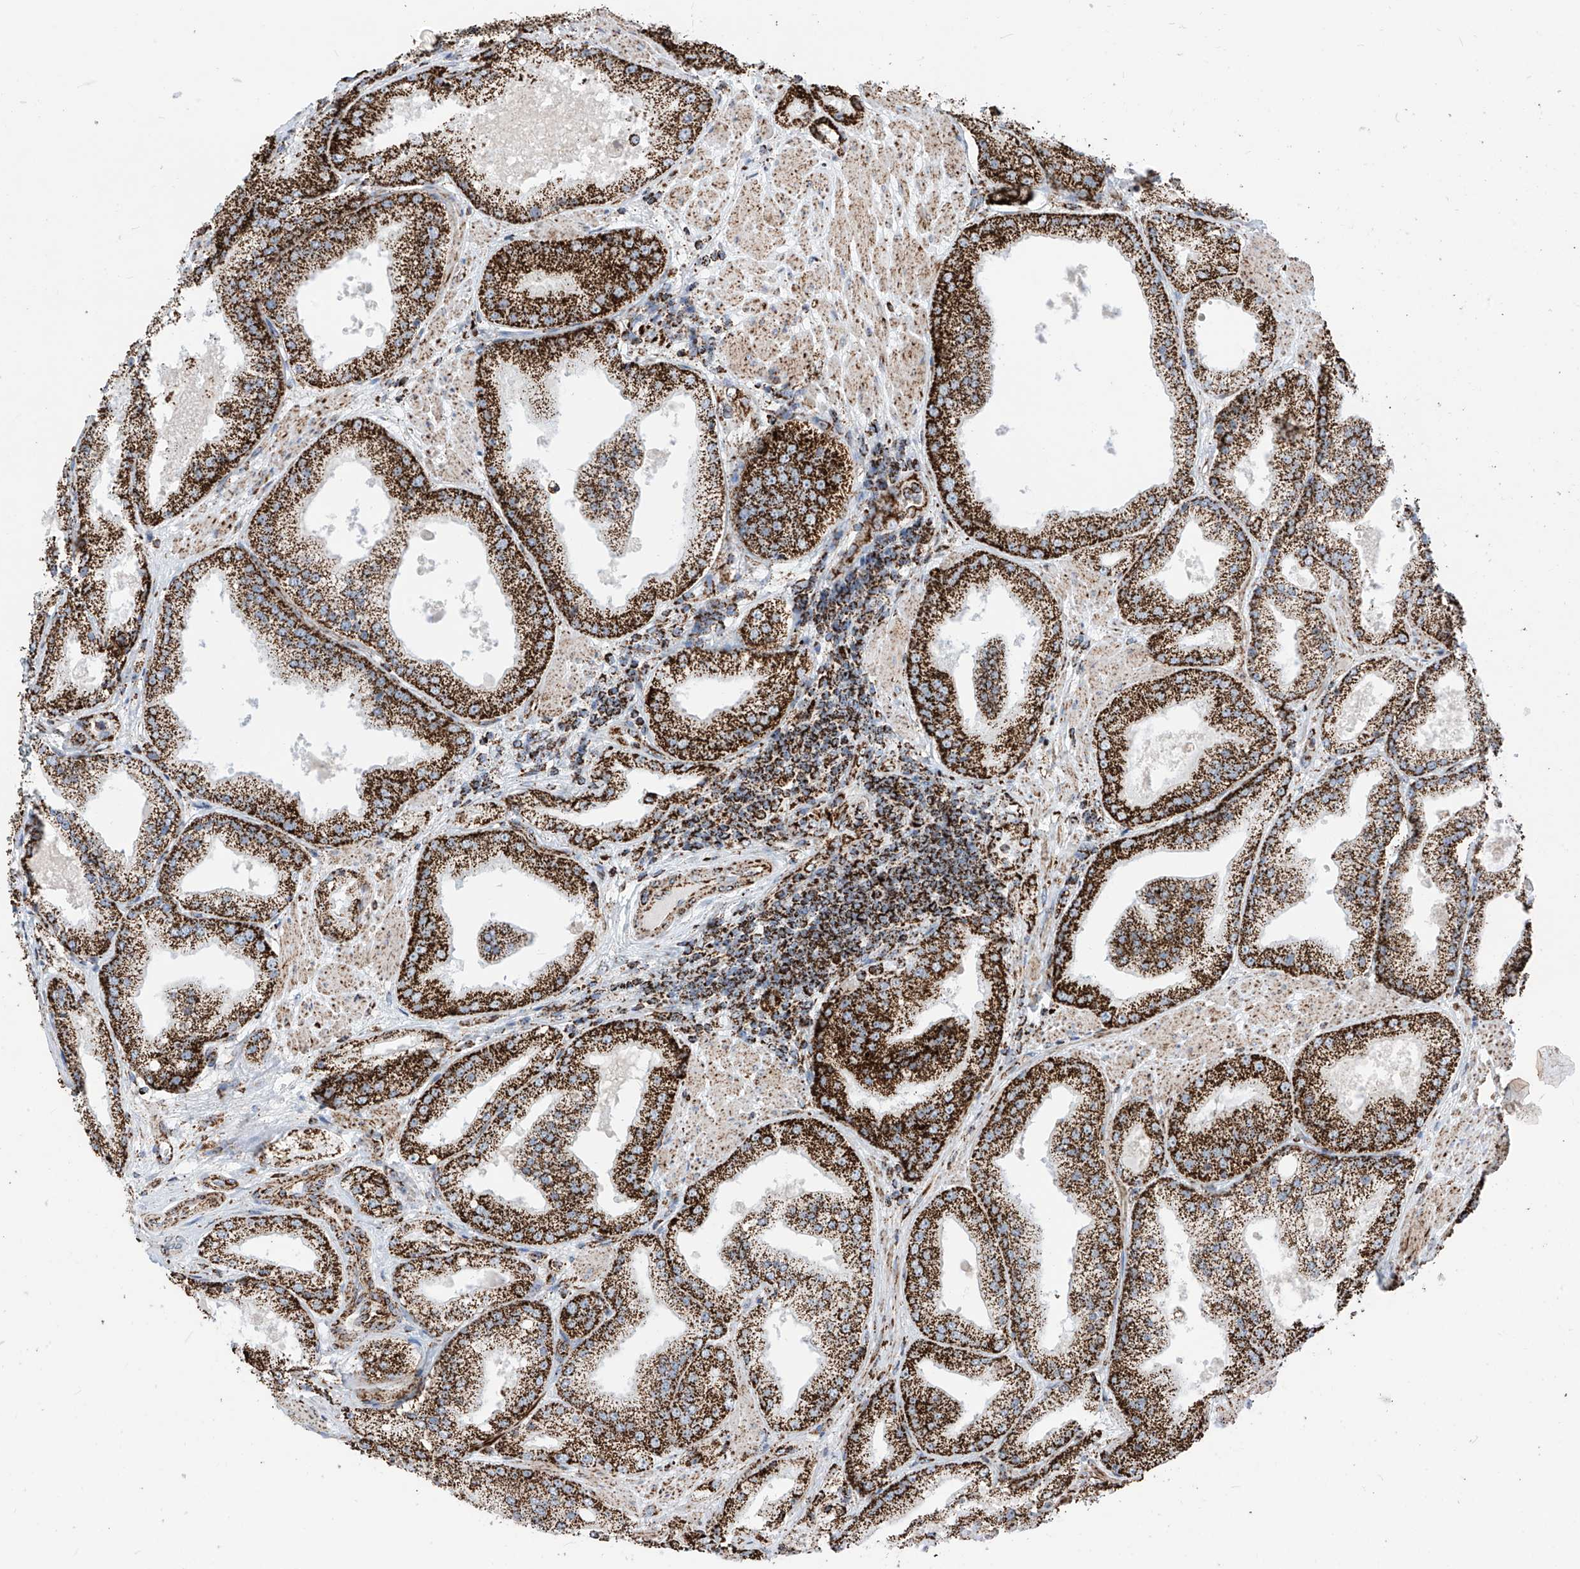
{"staining": {"intensity": "strong", "quantity": ">75%", "location": "cytoplasmic/membranous"}, "tissue": "prostate cancer", "cell_type": "Tumor cells", "image_type": "cancer", "snomed": [{"axis": "morphology", "description": "Adenocarcinoma, Low grade"}, {"axis": "topography", "description": "Prostate"}], "caption": "Tumor cells exhibit high levels of strong cytoplasmic/membranous expression in approximately >75% of cells in human prostate cancer (low-grade adenocarcinoma).", "gene": "COX5B", "patient": {"sex": "male", "age": 67}}